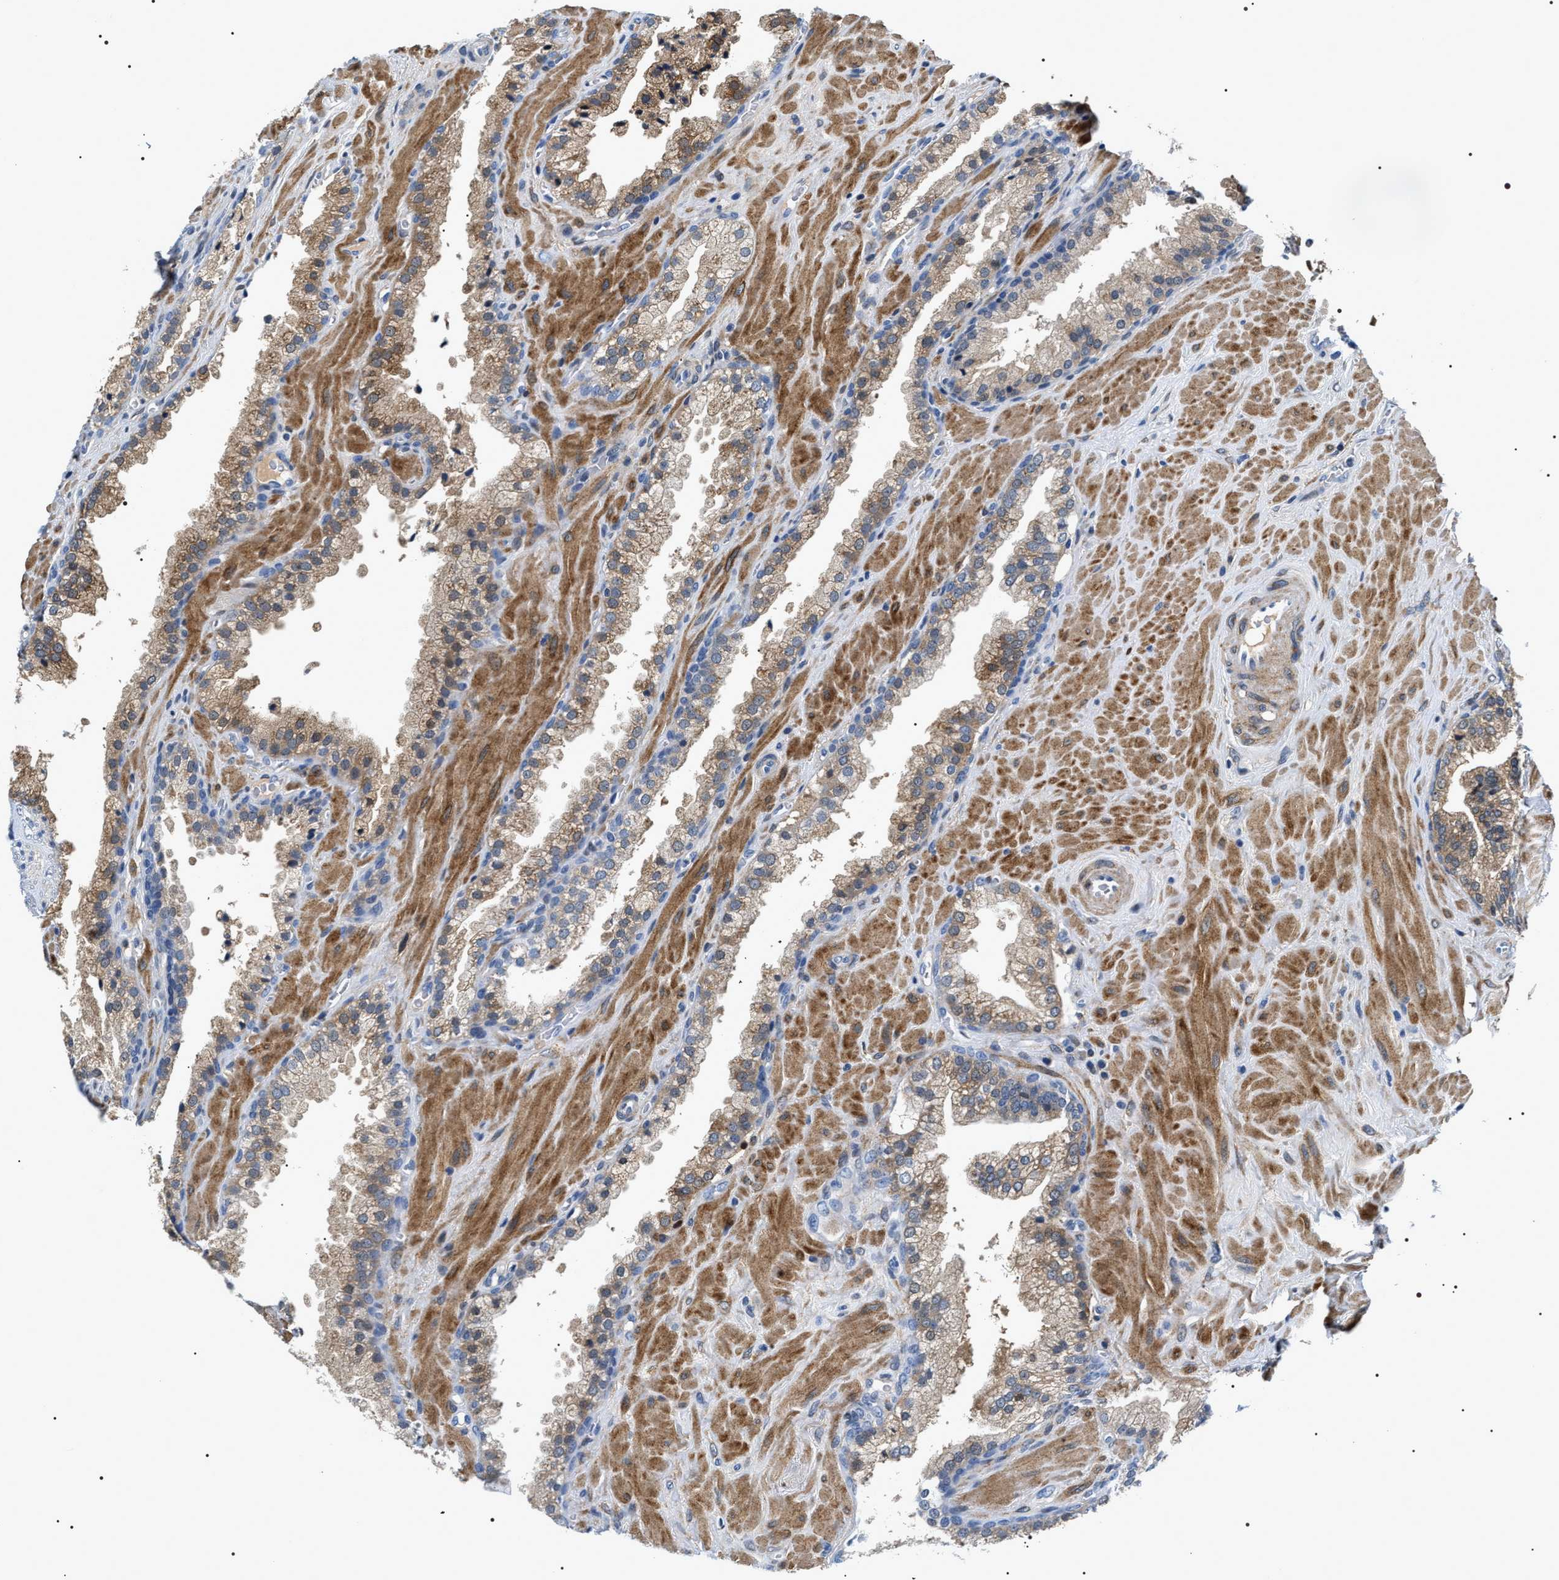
{"staining": {"intensity": "weak", "quantity": ">75%", "location": "cytoplasmic/membranous"}, "tissue": "prostate cancer", "cell_type": "Tumor cells", "image_type": "cancer", "snomed": [{"axis": "morphology", "description": "Adenocarcinoma, Low grade"}, {"axis": "topography", "description": "Prostate"}], "caption": "Immunohistochemical staining of prostate low-grade adenocarcinoma exhibits low levels of weak cytoplasmic/membranous positivity in approximately >75% of tumor cells. The staining is performed using DAB (3,3'-diaminobenzidine) brown chromogen to label protein expression. The nuclei are counter-stained blue using hematoxylin.", "gene": "BAG2", "patient": {"sex": "male", "age": 71}}